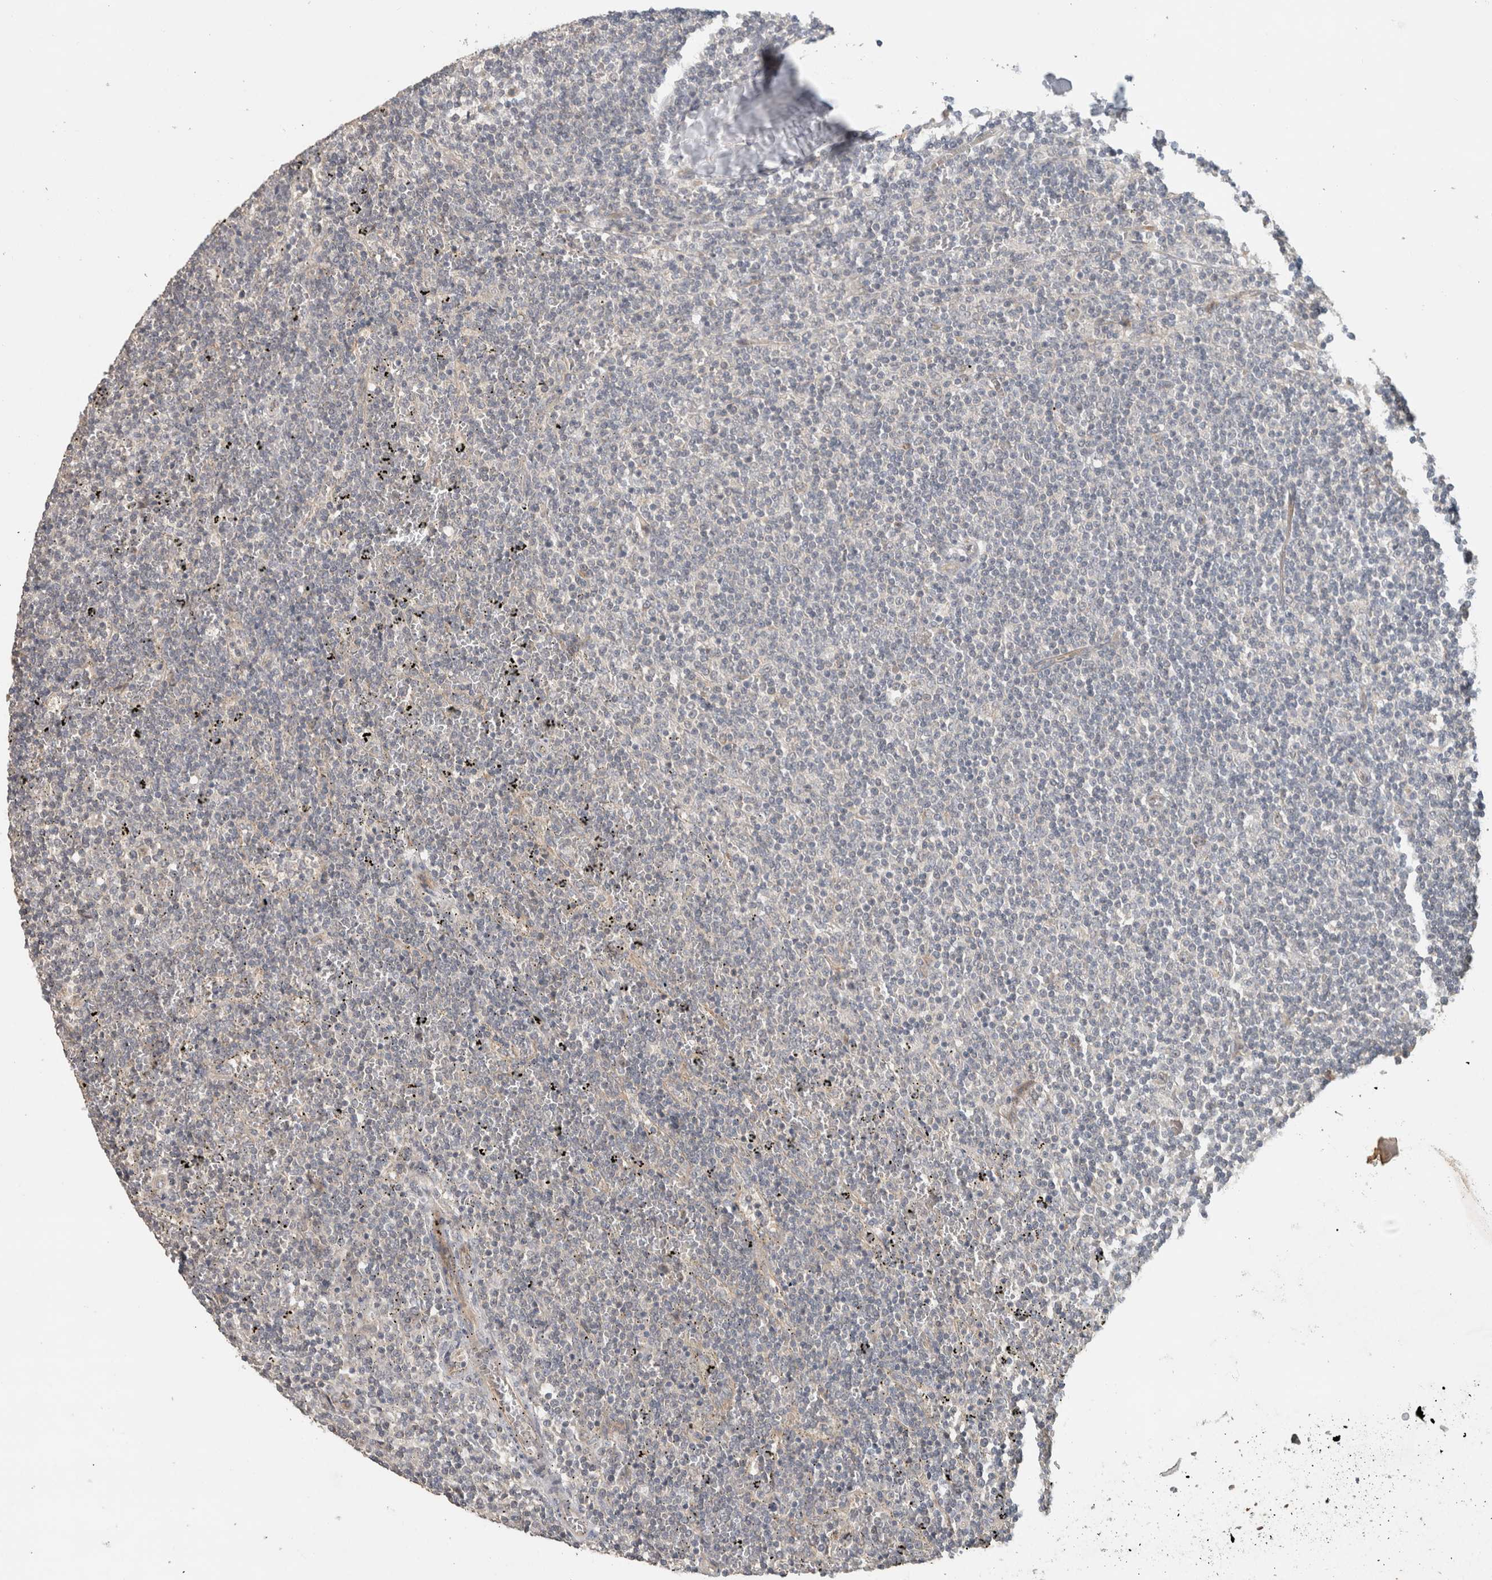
{"staining": {"intensity": "negative", "quantity": "none", "location": "none"}, "tissue": "lymphoma", "cell_type": "Tumor cells", "image_type": "cancer", "snomed": [{"axis": "morphology", "description": "Malignant lymphoma, non-Hodgkin's type, Low grade"}, {"axis": "topography", "description": "Spleen"}], "caption": "Low-grade malignant lymphoma, non-Hodgkin's type was stained to show a protein in brown. There is no significant staining in tumor cells.", "gene": "ERCC6L2", "patient": {"sex": "female", "age": 50}}